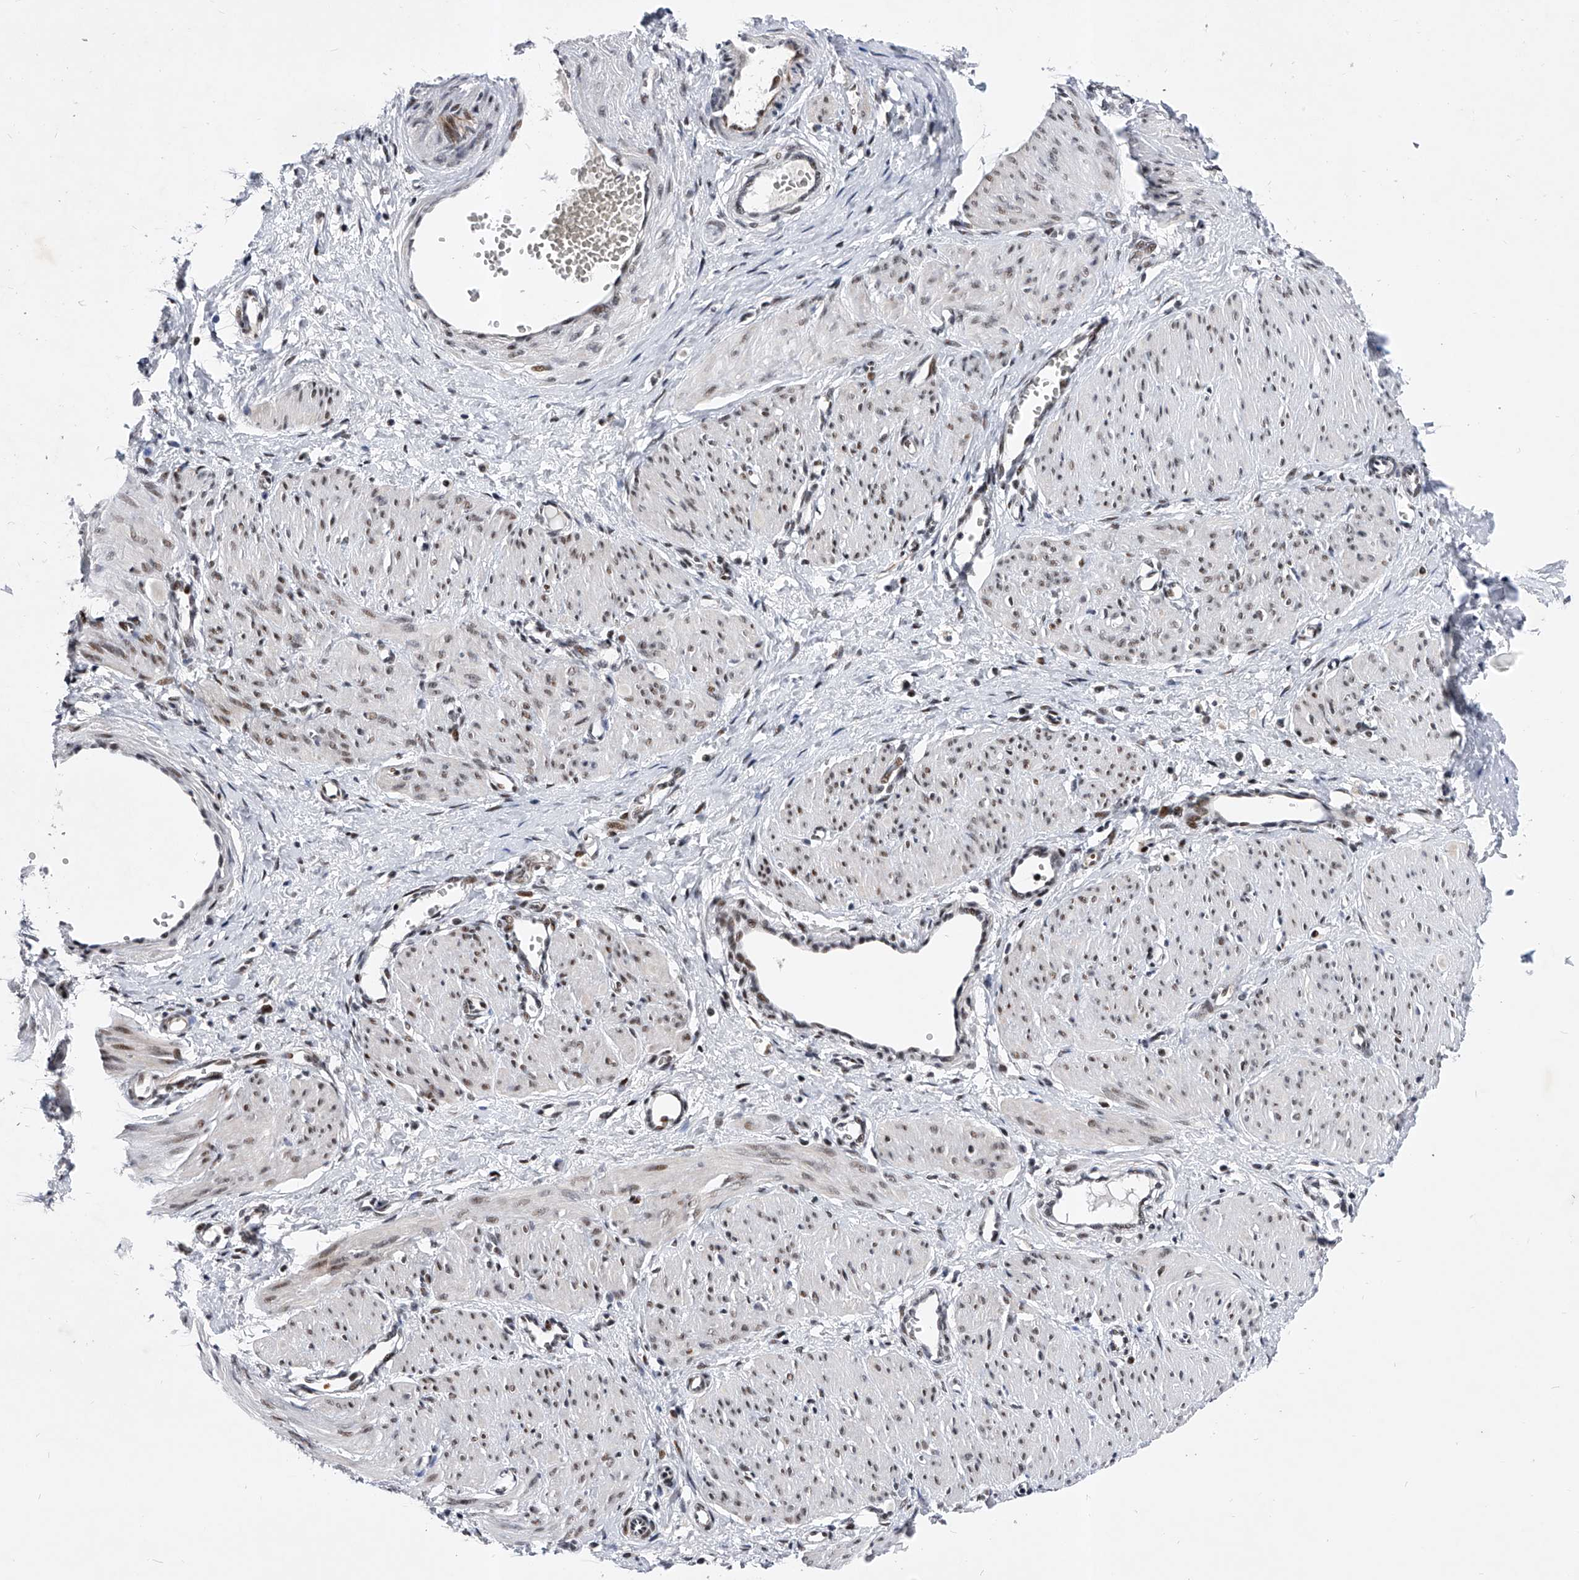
{"staining": {"intensity": "moderate", "quantity": "<25%", "location": "cytoplasmic/membranous,nuclear"}, "tissue": "smooth muscle", "cell_type": "Smooth muscle cells", "image_type": "normal", "snomed": [{"axis": "morphology", "description": "Normal tissue, NOS"}, {"axis": "topography", "description": "Endometrium"}], "caption": "High-magnification brightfield microscopy of normal smooth muscle stained with DAB (brown) and counterstained with hematoxylin (blue). smooth muscle cells exhibit moderate cytoplasmic/membranous,nuclear positivity is seen in approximately<25% of cells.", "gene": "TESK2", "patient": {"sex": "female", "age": 33}}